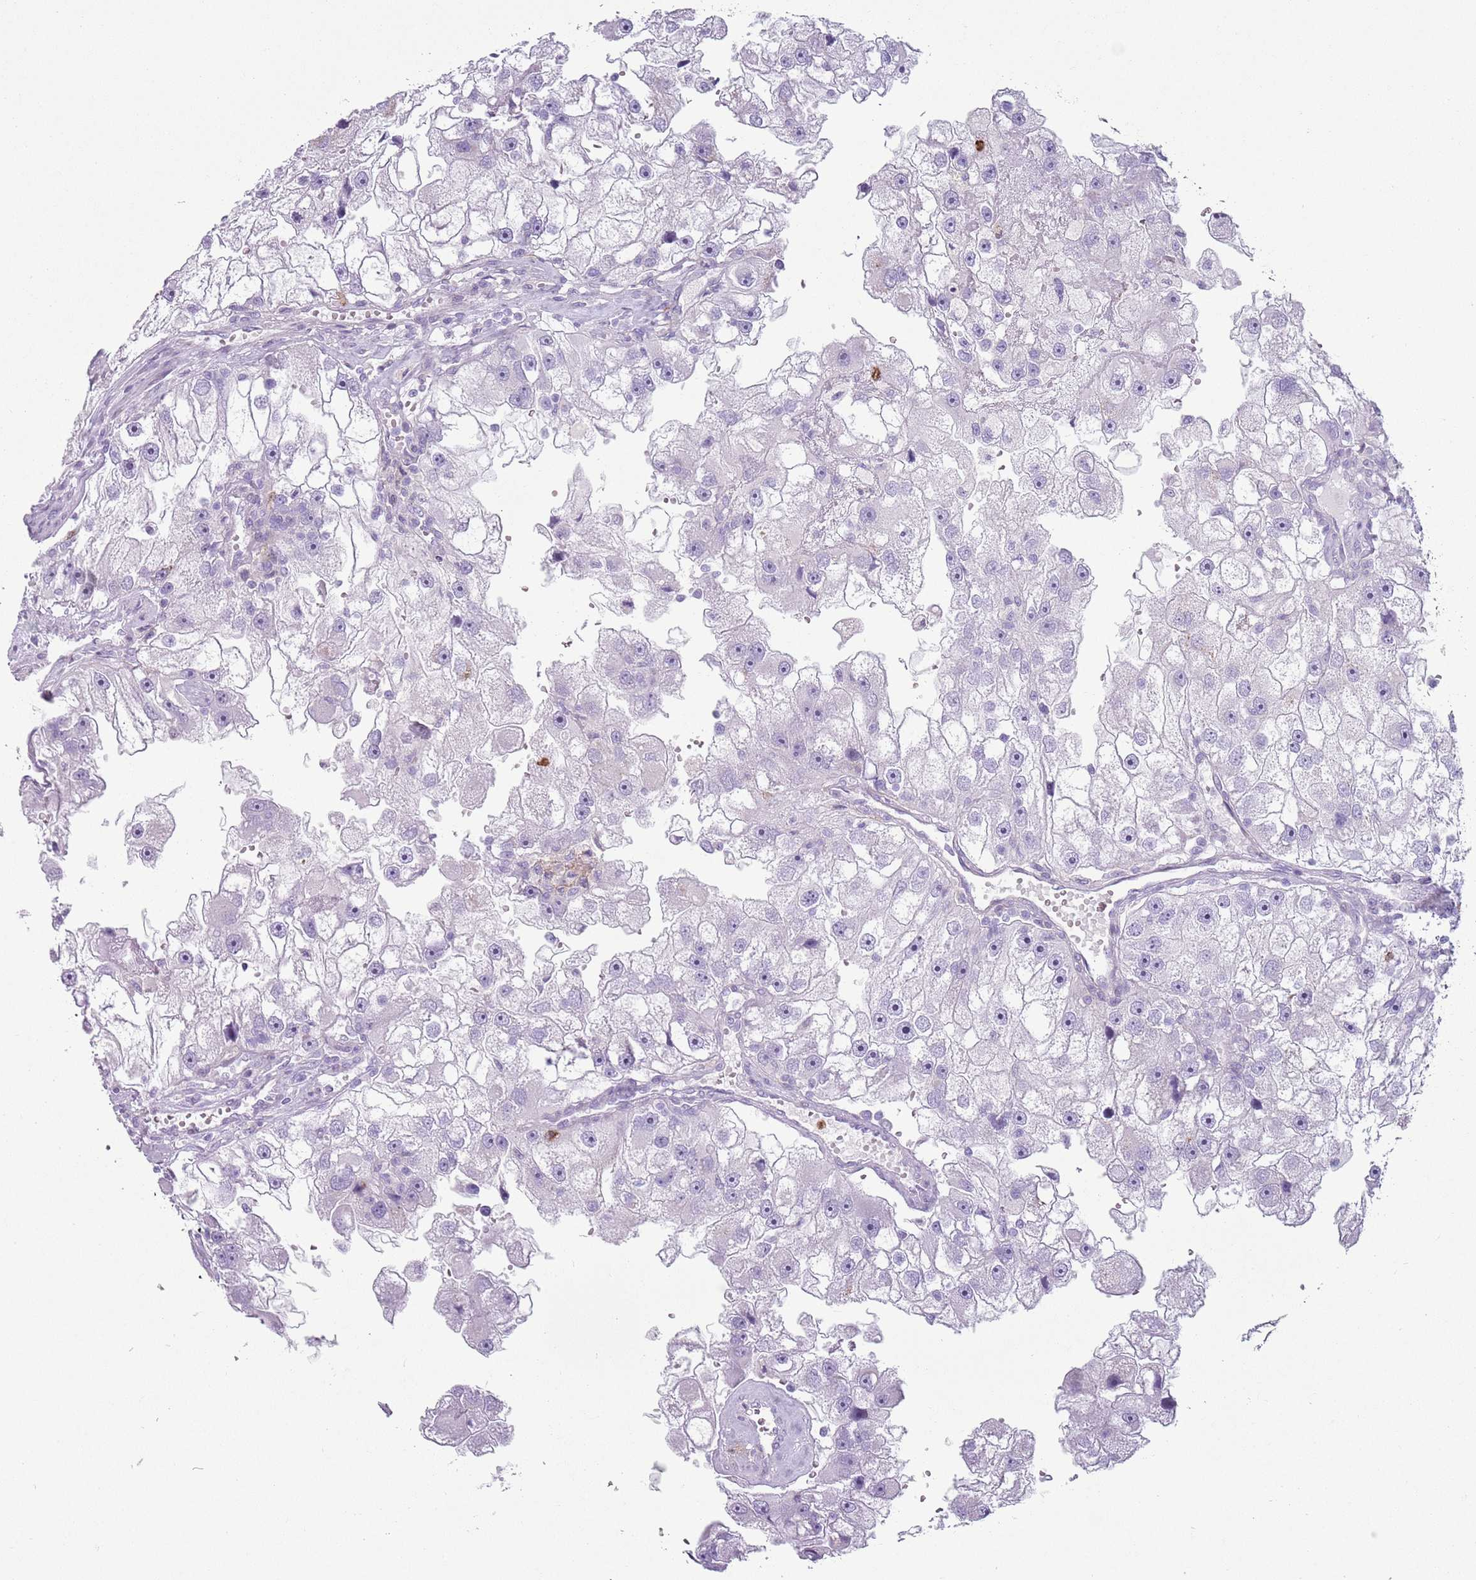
{"staining": {"intensity": "negative", "quantity": "none", "location": "none"}, "tissue": "renal cancer", "cell_type": "Tumor cells", "image_type": "cancer", "snomed": [{"axis": "morphology", "description": "Adenocarcinoma, NOS"}, {"axis": "topography", "description": "Kidney"}], "caption": "A histopathology image of human renal adenocarcinoma is negative for staining in tumor cells.", "gene": "CD177", "patient": {"sex": "male", "age": 63}}